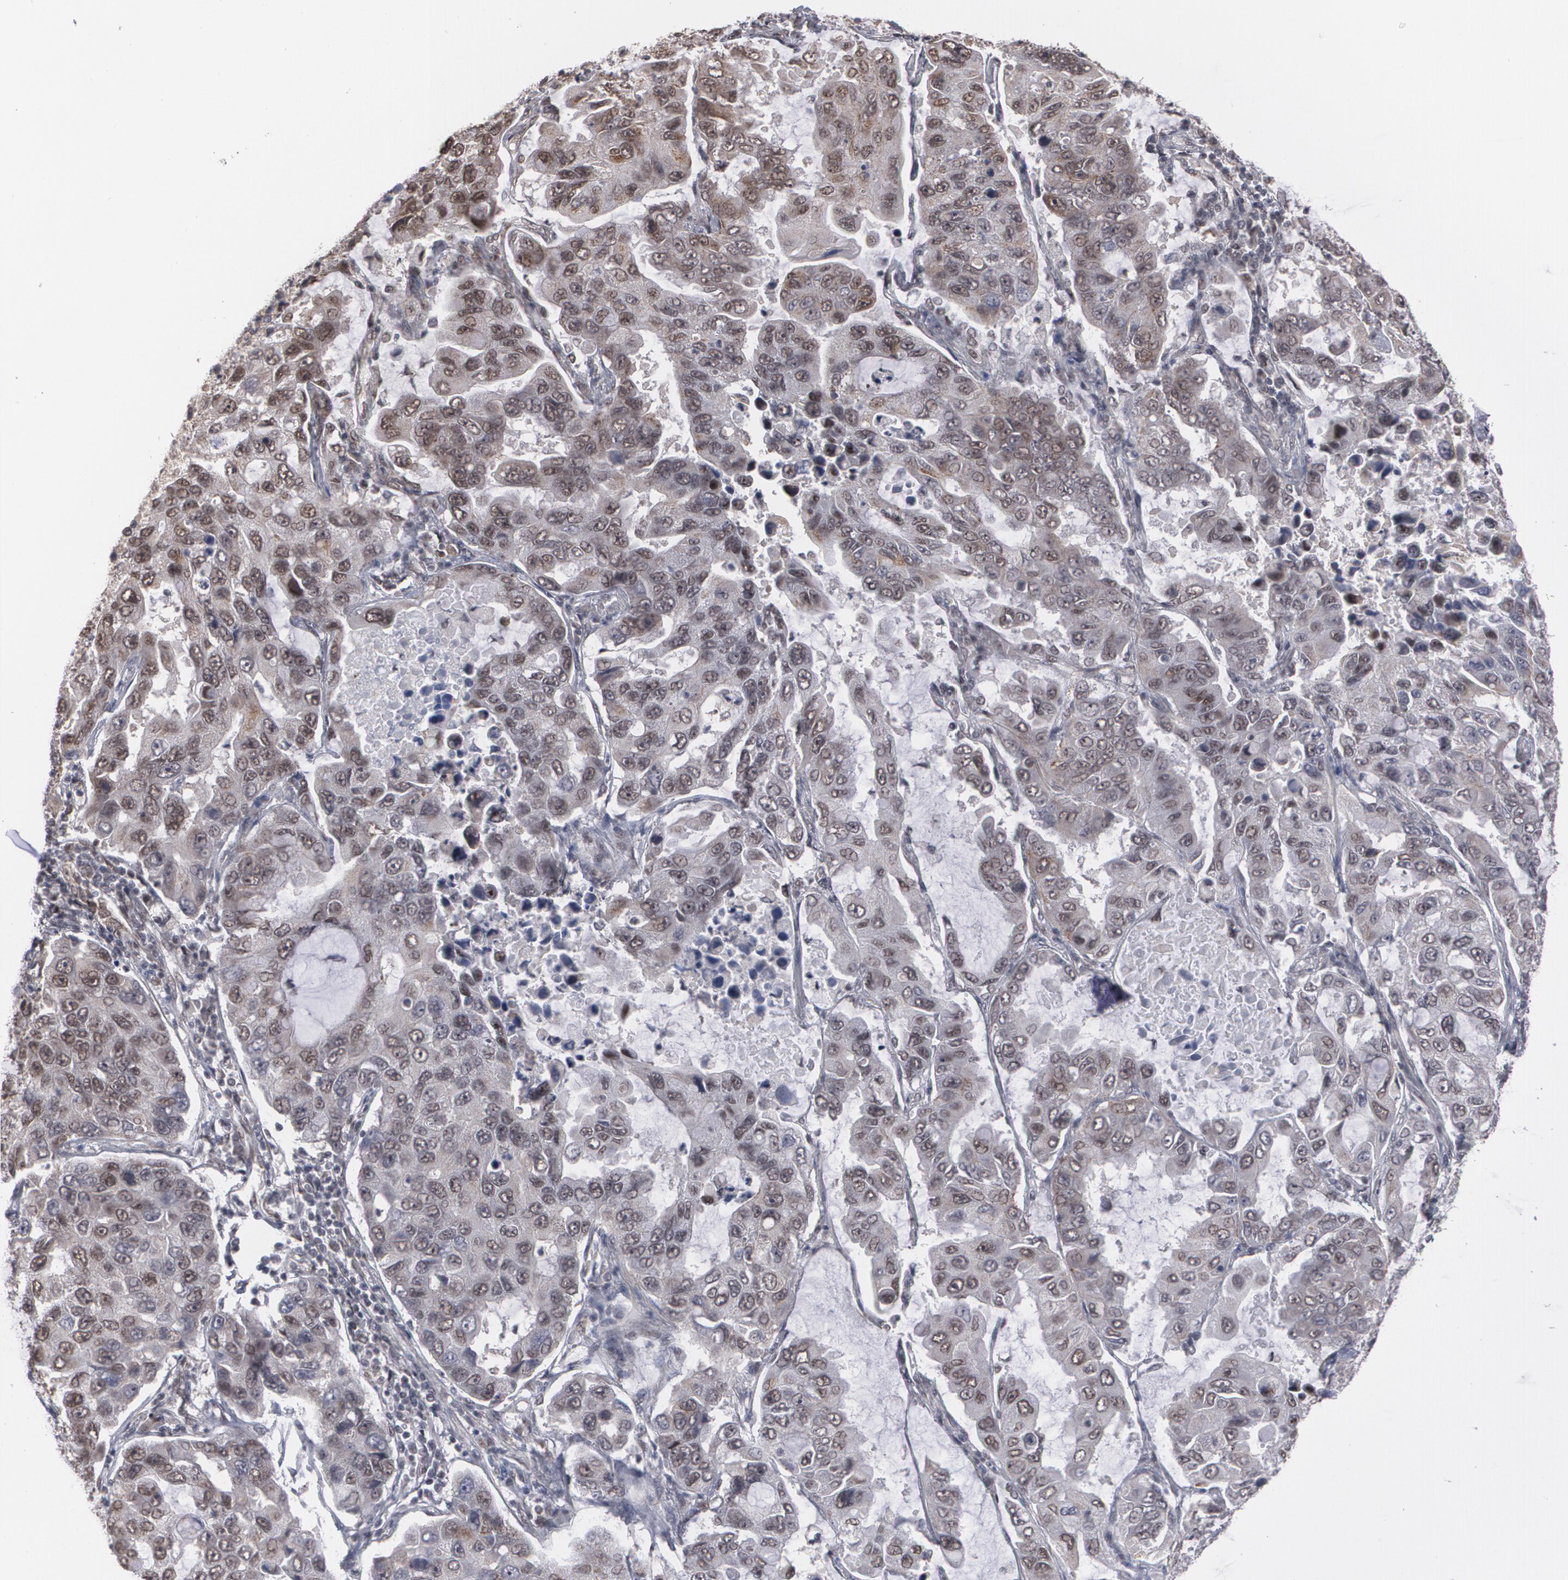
{"staining": {"intensity": "weak", "quantity": ">75%", "location": "nuclear"}, "tissue": "lung cancer", "cell_type": "Tumor cells", "image_type": "cancer", "snomed": [{"axis": "morphology", "description": "Adenocarcinoma, NOS"}, {"axis": "topography", "description": "Lung"}], "caption": "High-magnification brightfield microscopy of lung cancer (adenocarcinoma) stained with DAB (brown) and counterstained with hematoxylin (blue). tumor cells exhibit weak nuclear expression is identified in approximately>75% of cells.", "gene": "ZNF75A", "patient": {"sex": "male", "age": 64}}